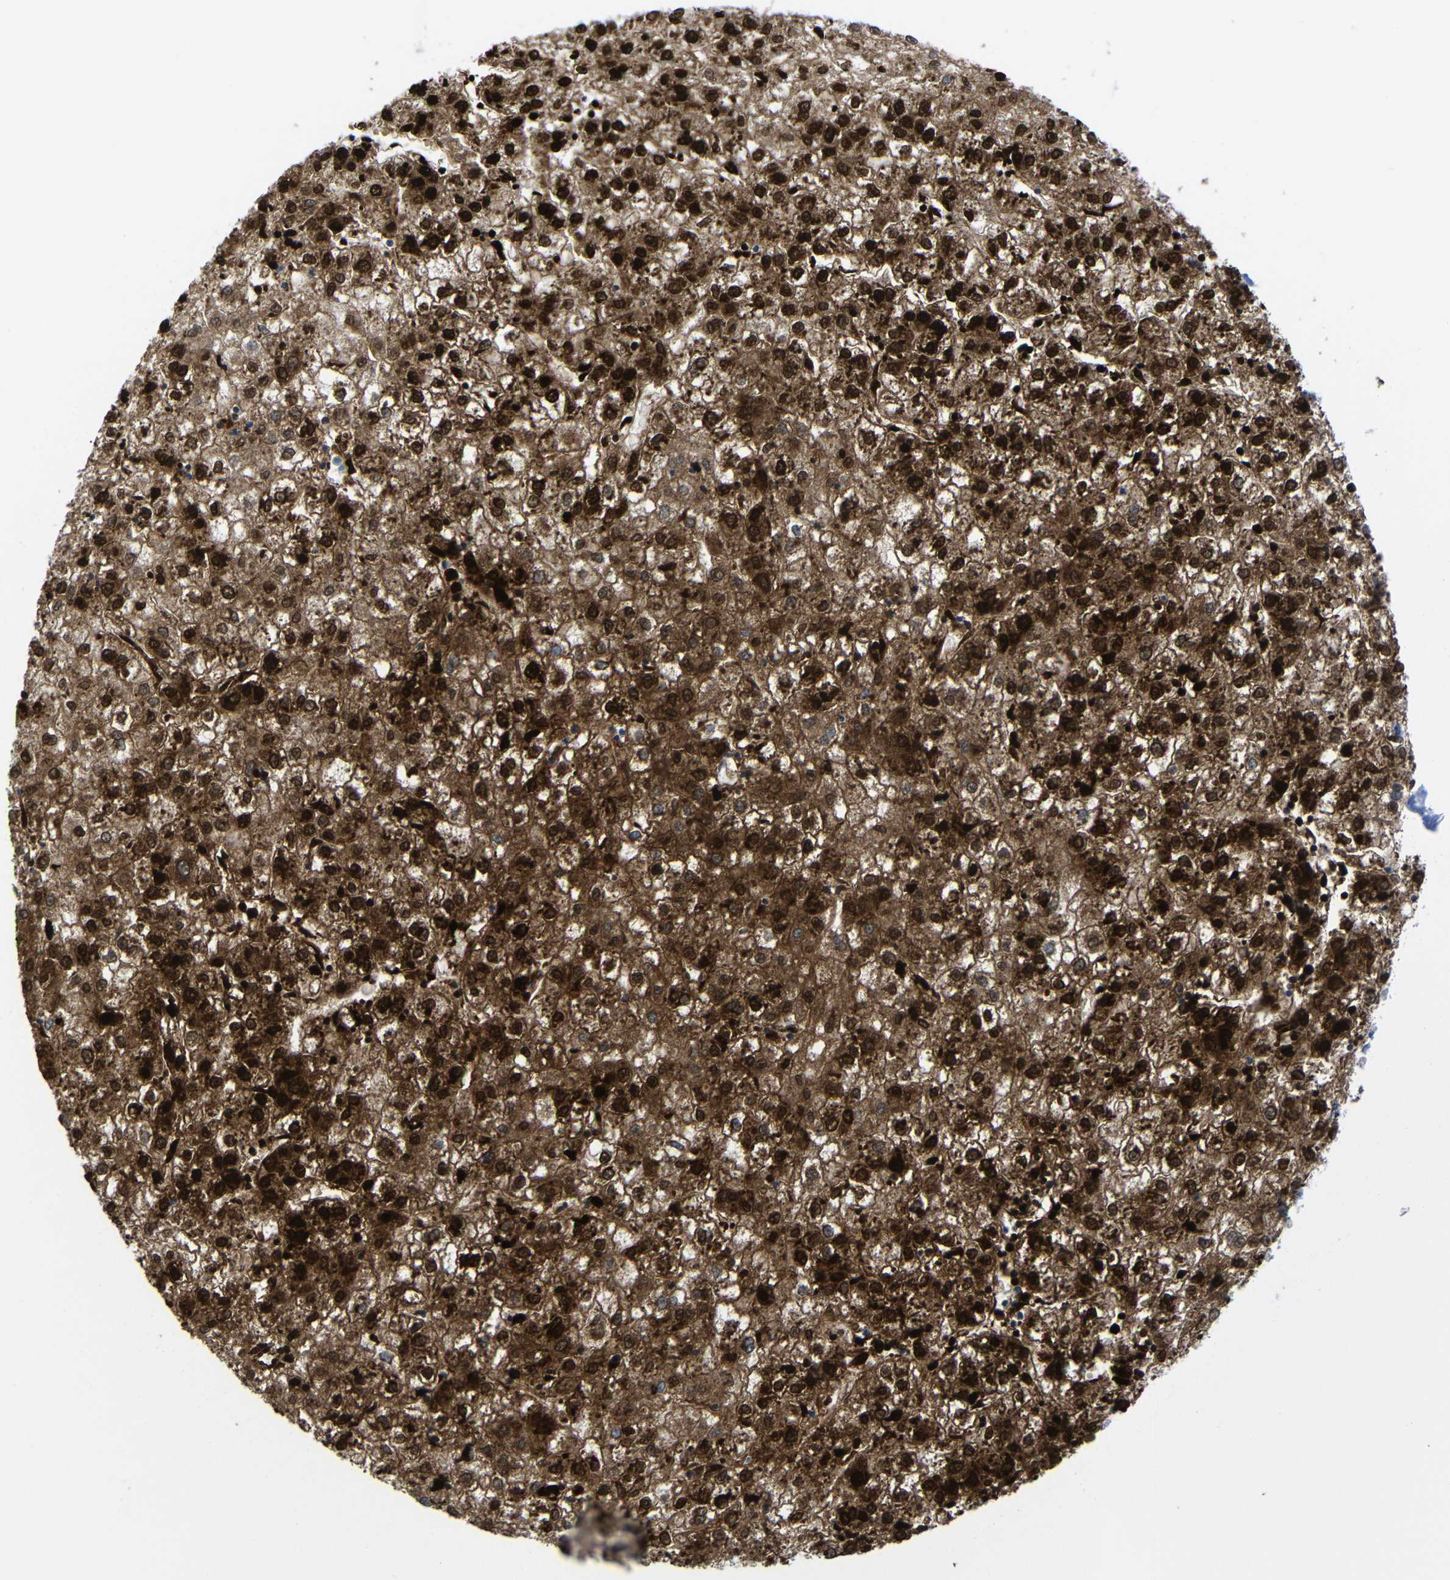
{"staining": {"intensity": "strong", "quantity": ">75%", "location": "cytoplasmic/membranous,nuclear"}, "tissue": "liver cancer", "cell_type": "Tumor cells", "image_type": "cancer", "snomed": [{"axis": "morphology", "description": "Carcinoma, Hepatocellular, NOS"}, {"axis": "topography", "description": "Liver"}], "caption": "Protein staining demonstrates strong cytoplasmic/membranous and nuclear staining in about >75% of tumor cells in liver cancer (hepatocellular carcinoma). Ihc stains the protein of interest in brown and the nuclei are stained blue.", "gene": "CMTM1", "patient": {"sex": "male", "age": 72}}